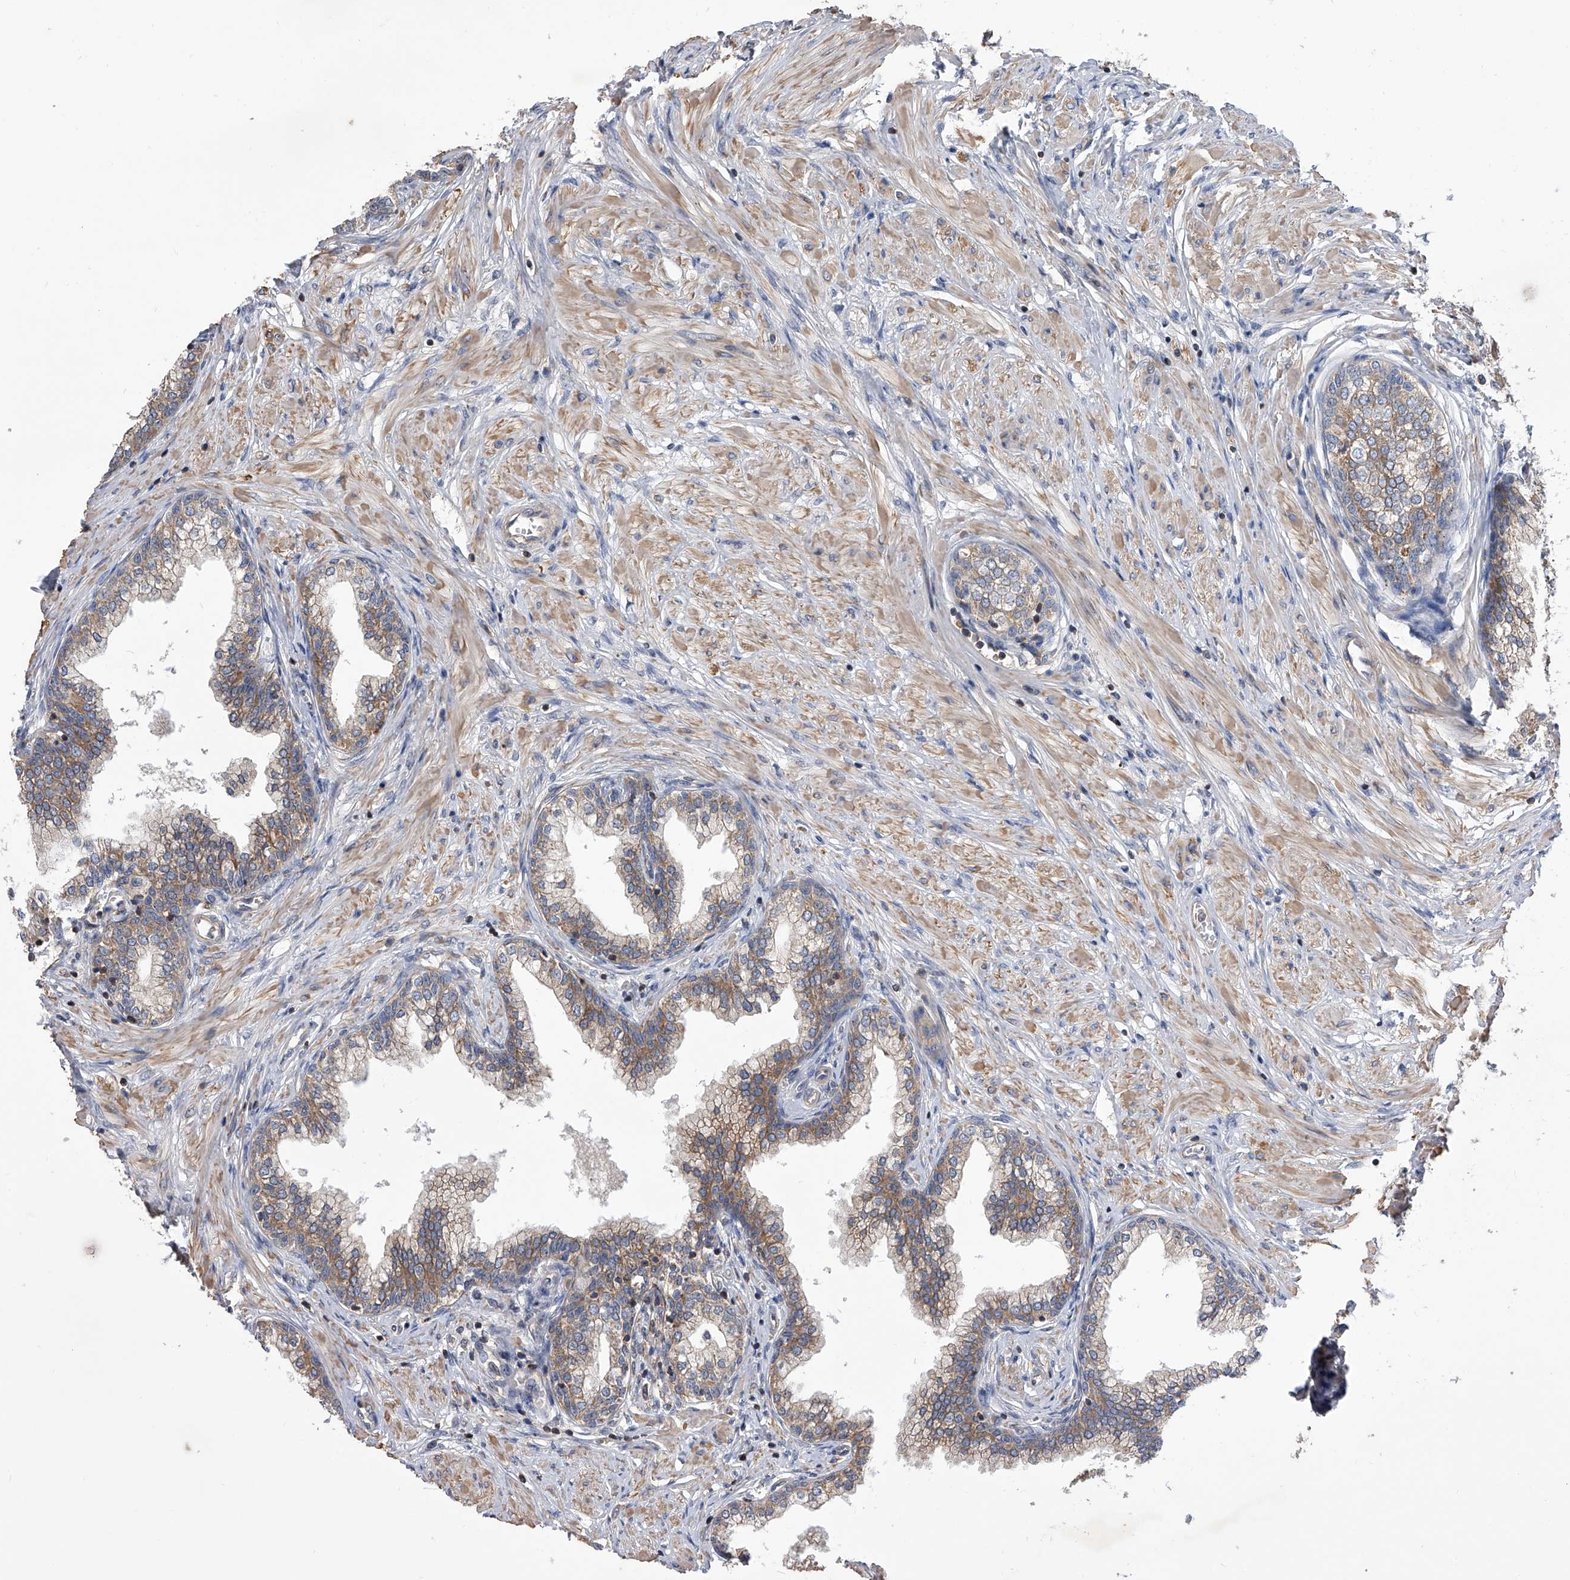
{"staining": {"intensity": "moderate", "quantity": "25%-75%", "location": "cytoplasmic/membranous"}, "tissue": "prostate", "cell_type": "Glandular cells", "image_type": "normal", "snomed": [{"axis": "morphology", "description": "Normal tissue, NOS"}, {"axis": "morphology", "description": "Urothelial carcinoma, Low grade"}, {"axis": "topography", "description": "Urinary bladder"}, {"axis": "topography", "description": "Prostate"}], "caption": "High-magnification brightfield microscopy of unremarkable prostate stained with DAB (brown) and counterstained with hematoxylin (blue). glandular cells exhibit moderate cytoplasmic/membranous expression is seen in approximately25%-75% of cells. The staining was performed using DAB, with brown indicating positive protein expression. Nuclei are stained blue with hematoxylin.", "gene": "CUL7", "patient": {"sex": "male", "age": 60}}